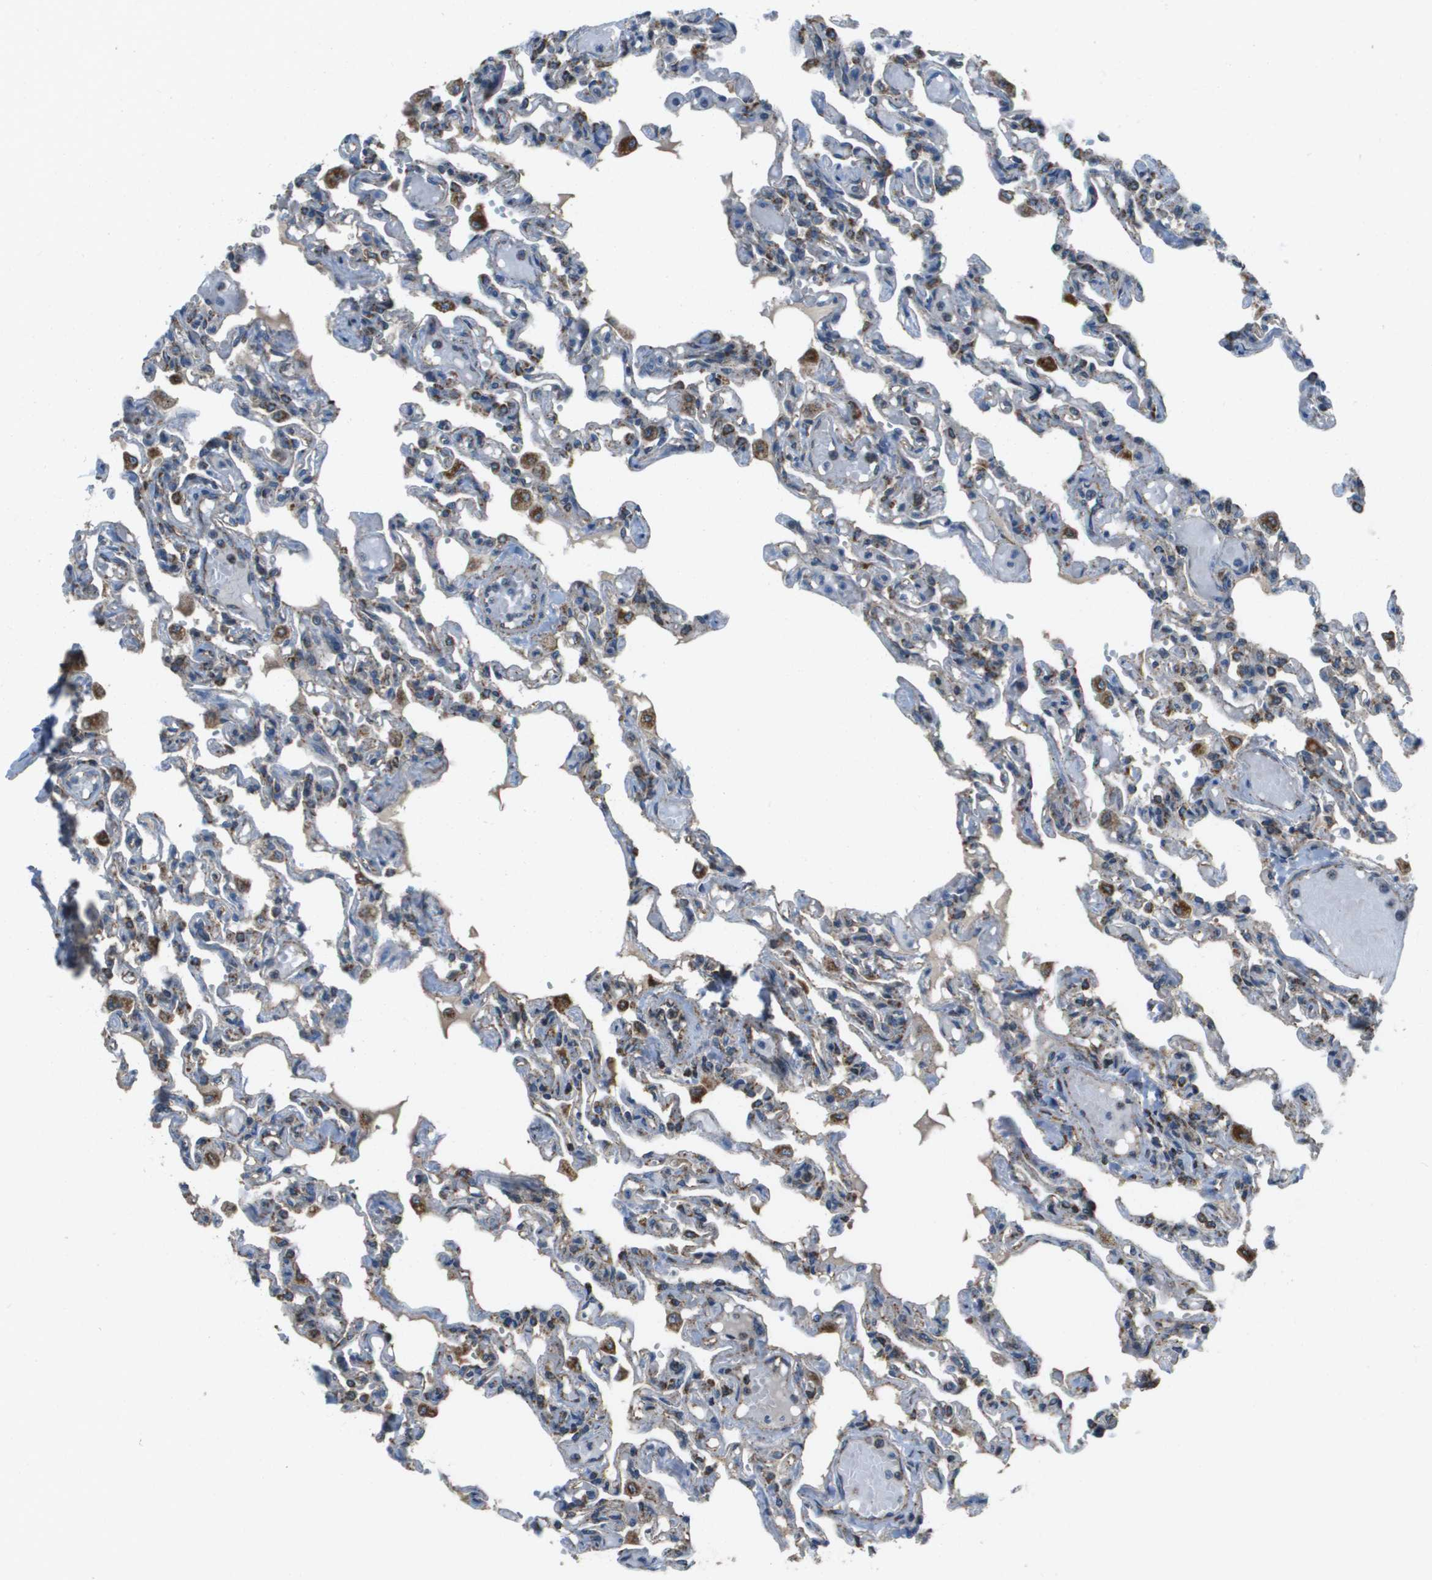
{"staining": {"intensity": "weak", "quantity": "25%-75%", "location": "cytoplasmic/membranous"}, "tissue": "lung", "cell_type": "Alveolar cells", "image_type": "normal", "snomed": [{"axis": "morphology", "description": "Normal tissue, NOS"}, {"axis": "topography", "description": "Lung"}], "caption": "Lung stained for a protein (brown) reveals weak cytoplasmic/membranous positive expression in about 25%-75% of alveolar cells.", "gene": "NRK", "patient": {"sex": "male", "age": 21}}